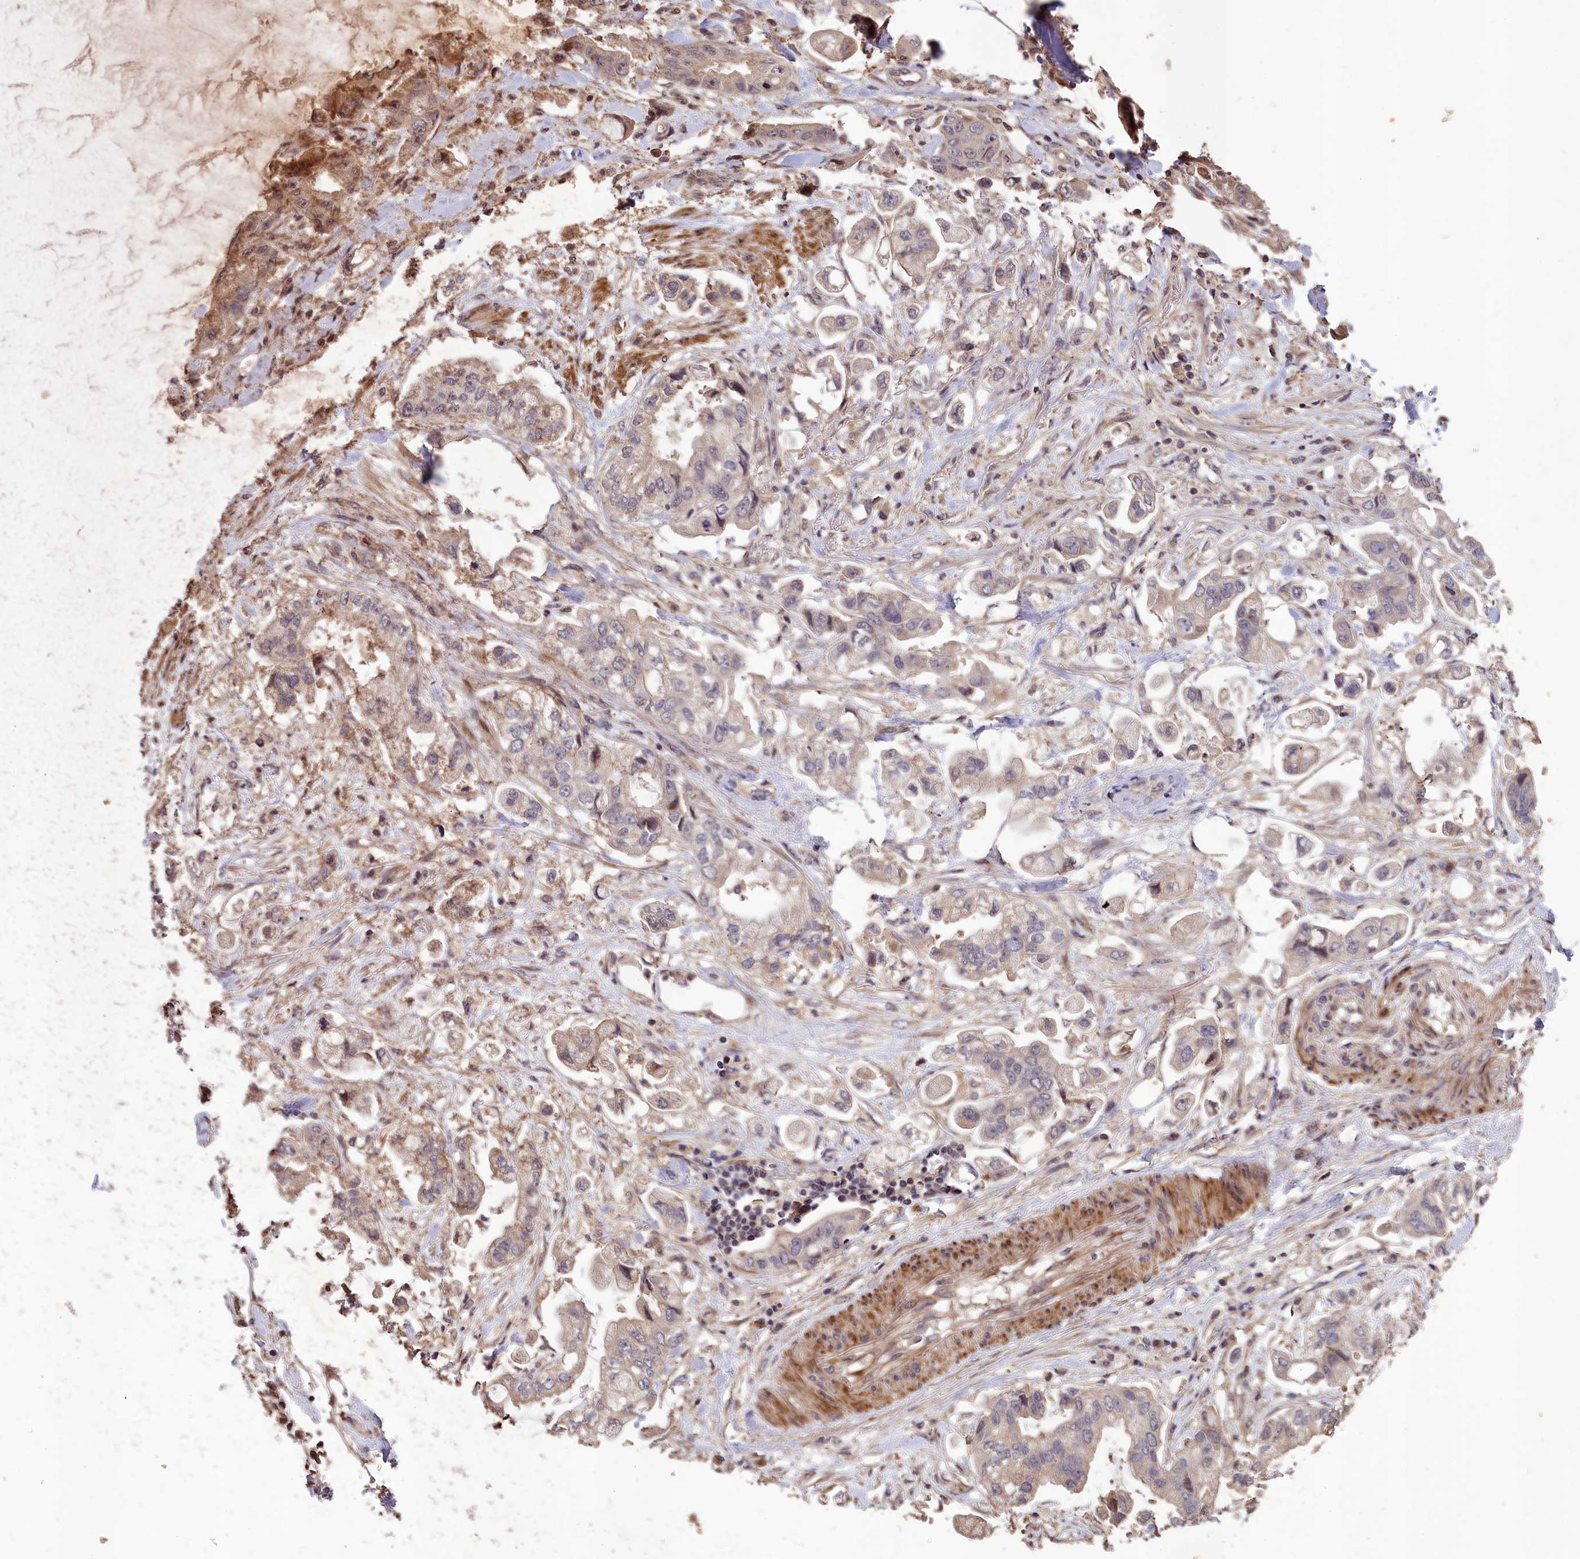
{"staining": {"intensity": "weak", "quantity": "<25%", "location": "cytoplasmic/membranous"}, "tissue": "stomach cancer", "cell_type": "Tumor cells", "image_type": "cancer", "snomed": [{"axis": "morphology", "description": "Adenocarcinoma, NOS"}, {"axis": "topography", "description": "Stomach"}], "caption": "An image of human adenocarcinoma (stomach) is negative for staining in tumor cells. (DAB IHC visualized using brightfield microscopy, high magnification).", "gene": "DNAJB9", "patient": {"sex": "male", "age": 62}}